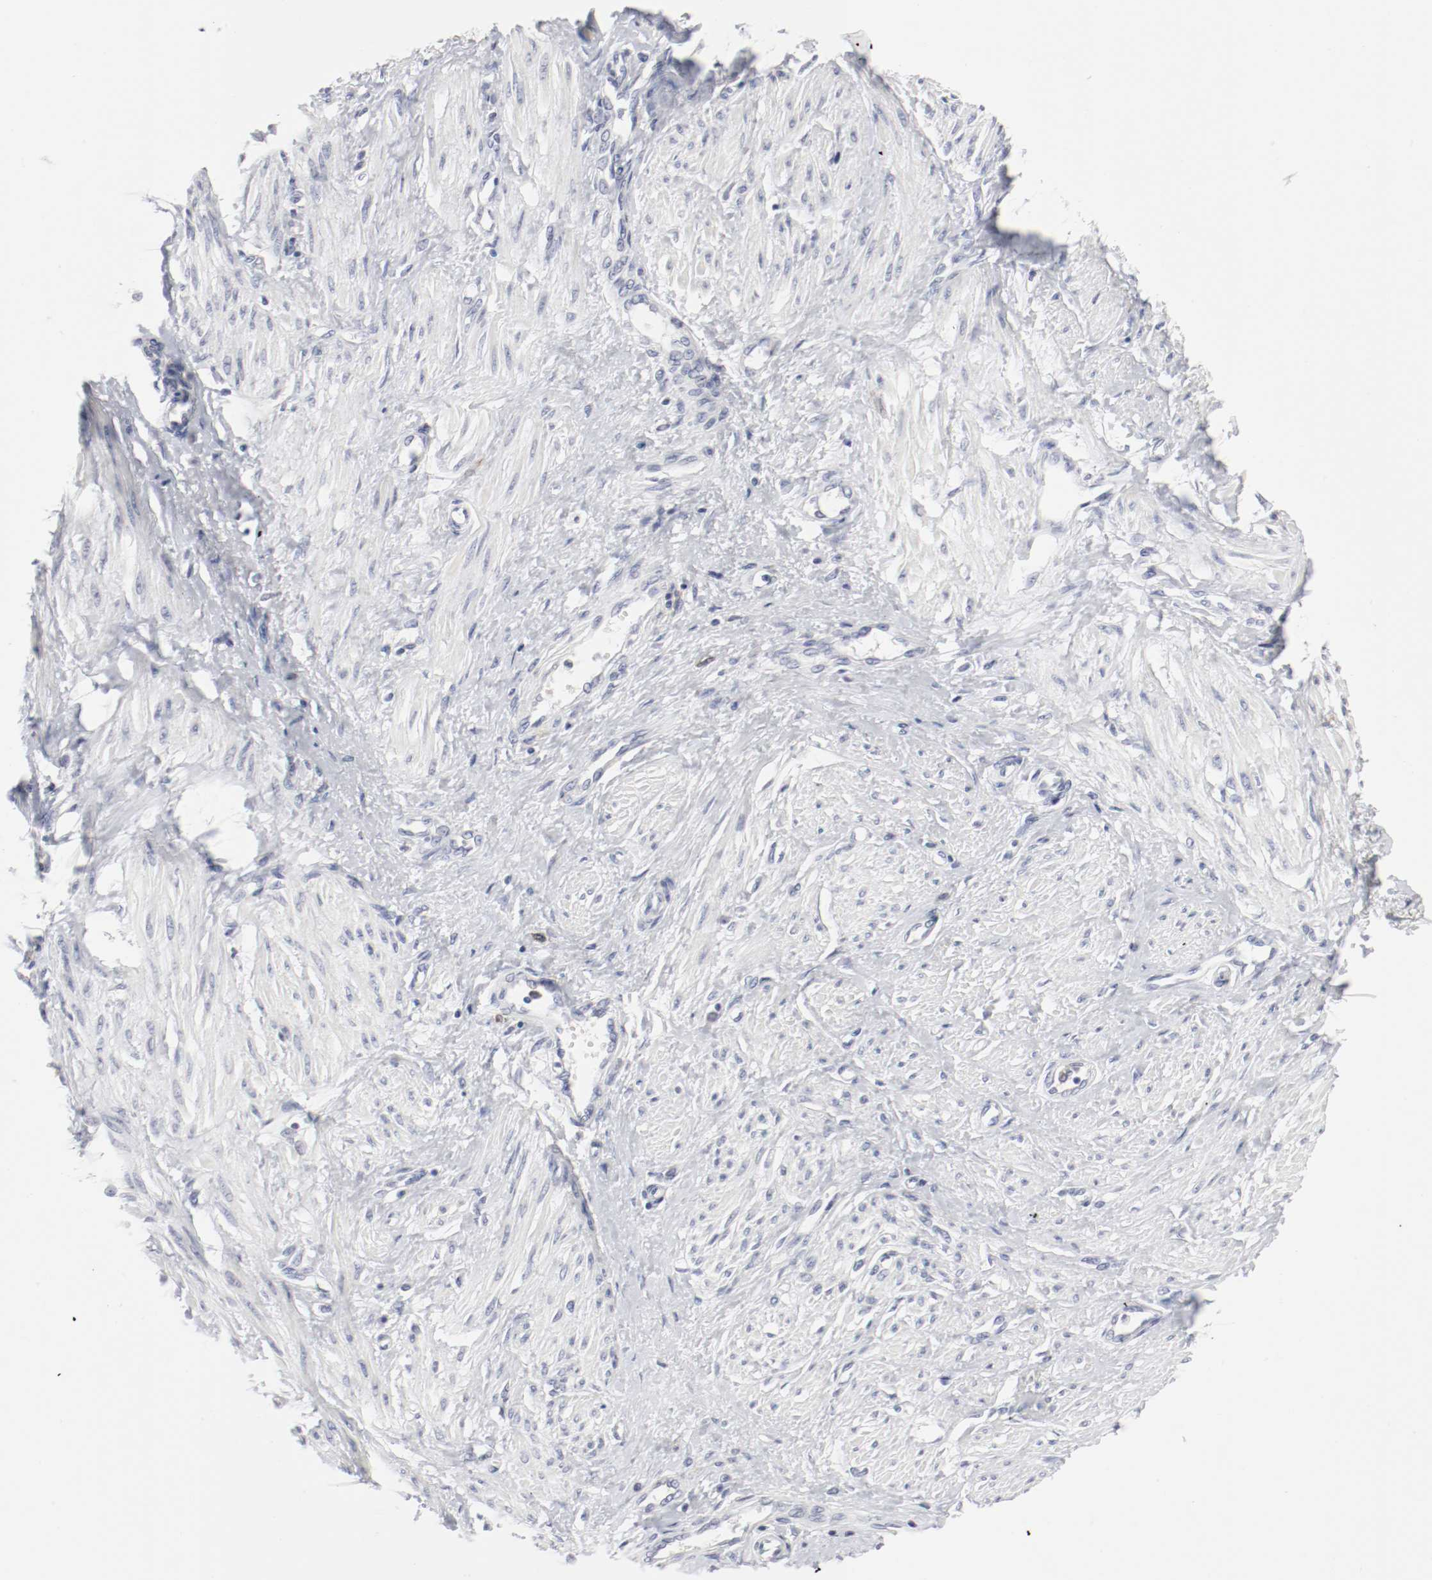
{"staining": {"intensity": "negative", "quantity": "none", "location": "none"}, "tissue": "smooth muscle", "cell_type": "Smooth muscle cells", "image_type": "normal", "snomed": [{"axis": "morphology", "description": "Normal tissue, NOS"}, {"axis": "topography", "description": "Smooth muscle"}, {"axis": "topography", "description": "Uterus"}], "caption": "There is no significant positivity in smooth muscle cells of smooth muscle.", "gene": "ITGAX", "patient": {"sex": "female", "age": 39}}